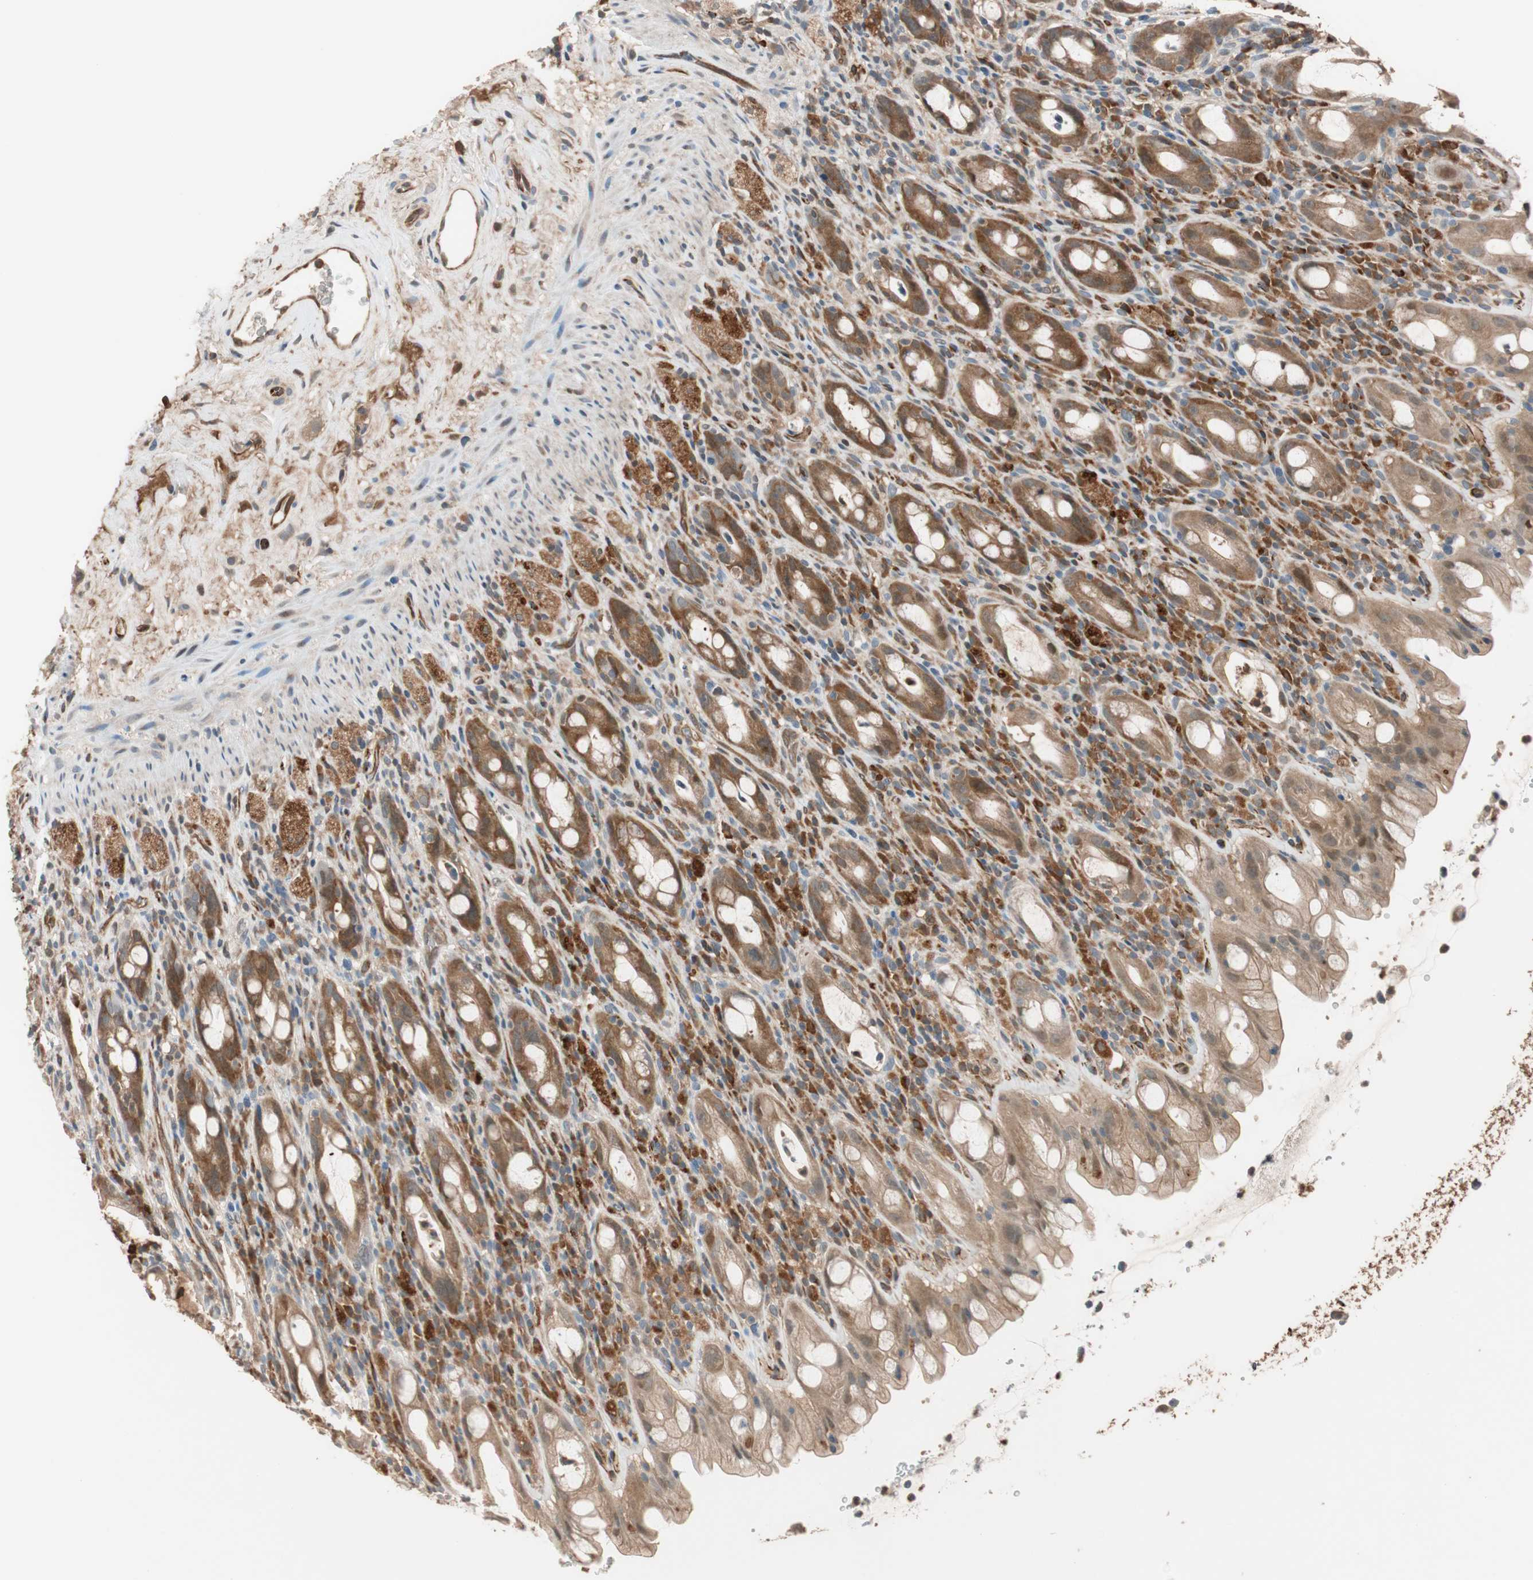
{"staining": {"intensity": "moderate", "quantity": ">75%", "location": "cytoplasmic/membranous"}, "tissue": "rectum", "cell_type": "Glandular cells", "image_type": "normal", "snomed": [{"axis": "morphology", "description": "Normal tissue, NOS"}, {"axis": "topography", "description": "Rectum"}], "caption": "A medium amount of moderate cytoplasmic/membranous staining is seen in about >75% of glandular cells in normal rectum.", "gene": "P3R3URF", "patient": {"sex": "male", "age": 44}}